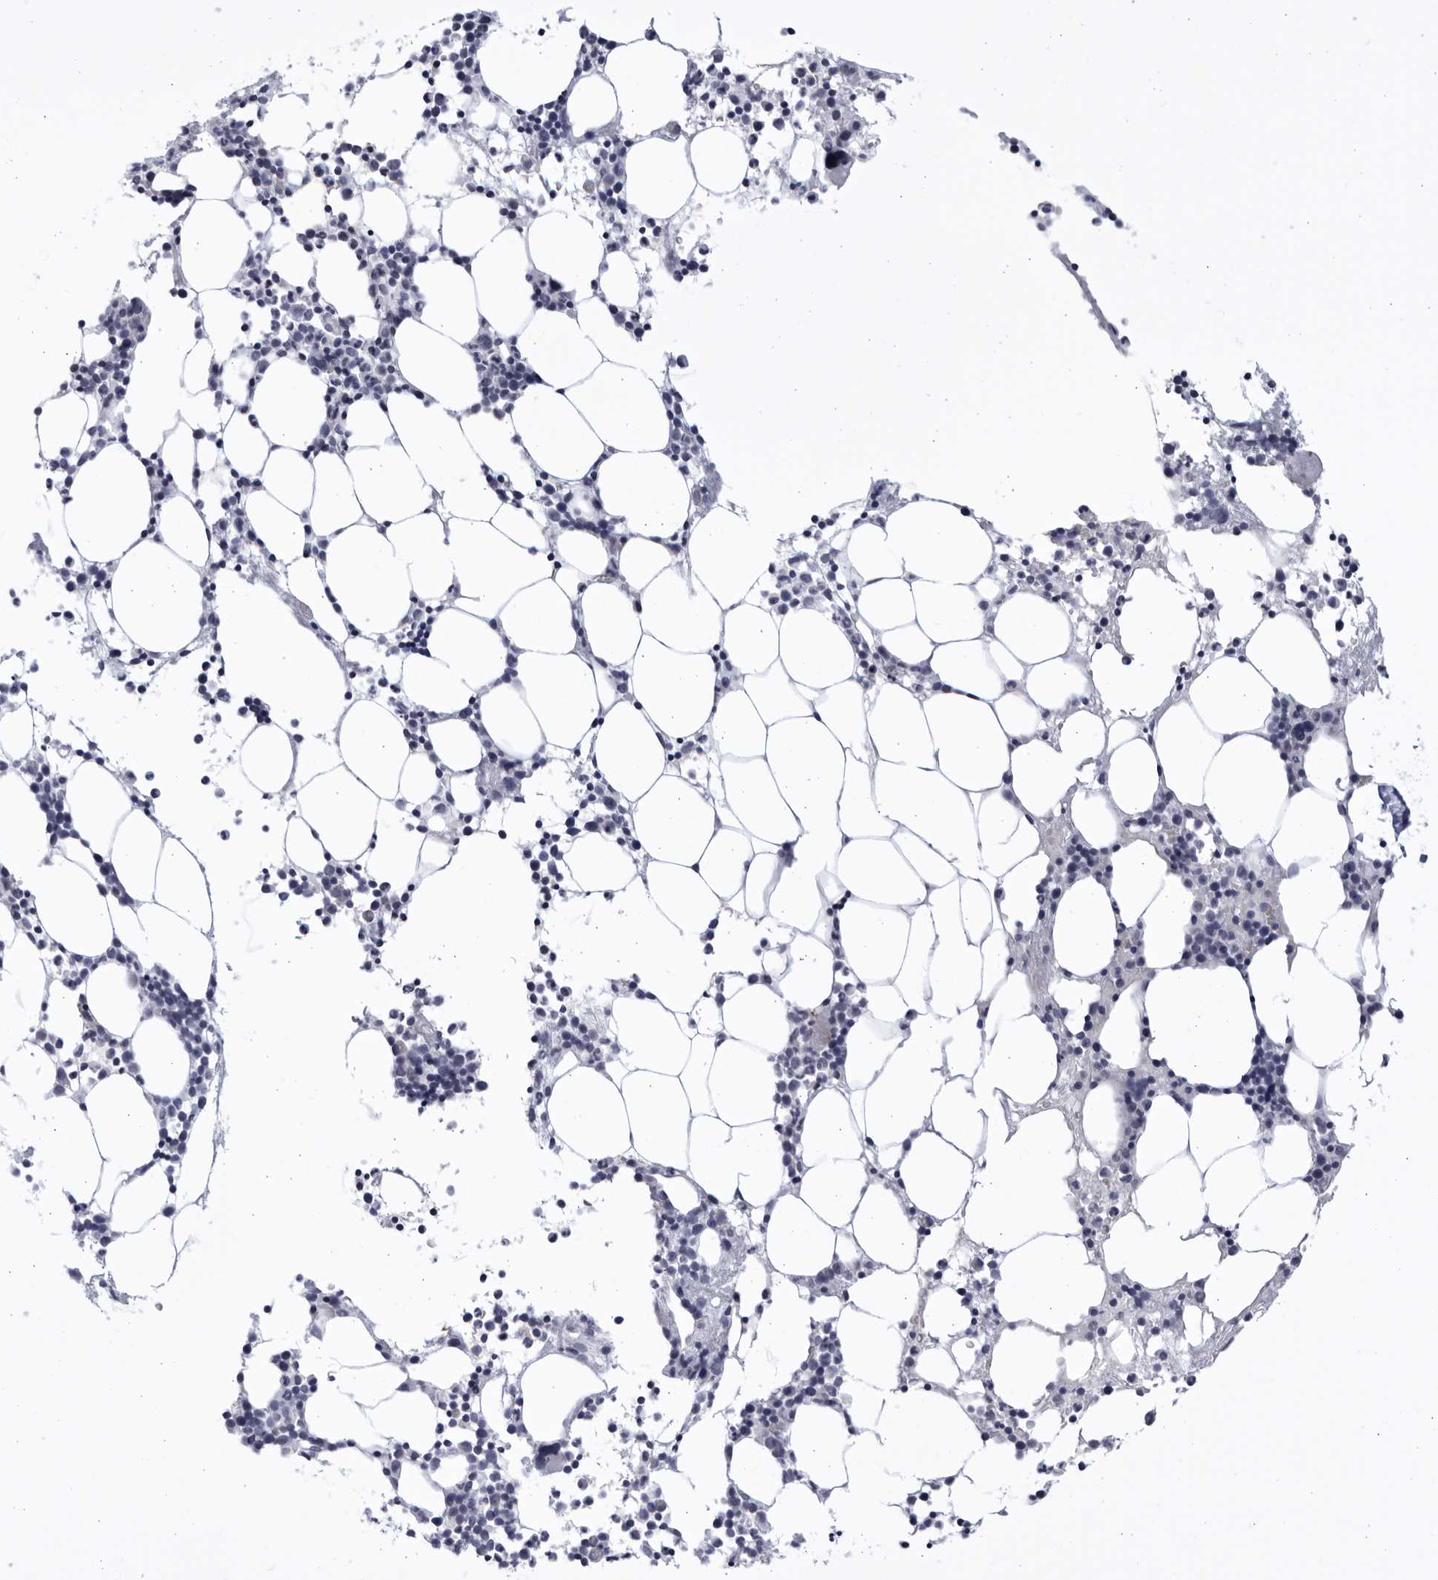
{"staining": {"intensity": "negative", "quantity": "none", "location": "none"}, "tissue": "bone marrow", "cell_type": "Hematopoietic cells", "image_type": "normal", "snomed": [{"axis": "morphology", "description": "Normal tissue, NOS"}, {"axis": "morphology", "description": "Inflammation, NOS"}, {"axis": "topography", "description": "Bone marrow"}], "caption": "A photomicrograph of bone marrow stained for a protein demonstrates no brown staining in hematopoietic cells. (Stains: DAB (3,3'-diaminobenzidine) IHC with hematoxylin counter stain, Microscopy: brightfield microscopy at high magnification).", "gene": "CCDC181", "patient": {"sex": "male", "age": 31}}